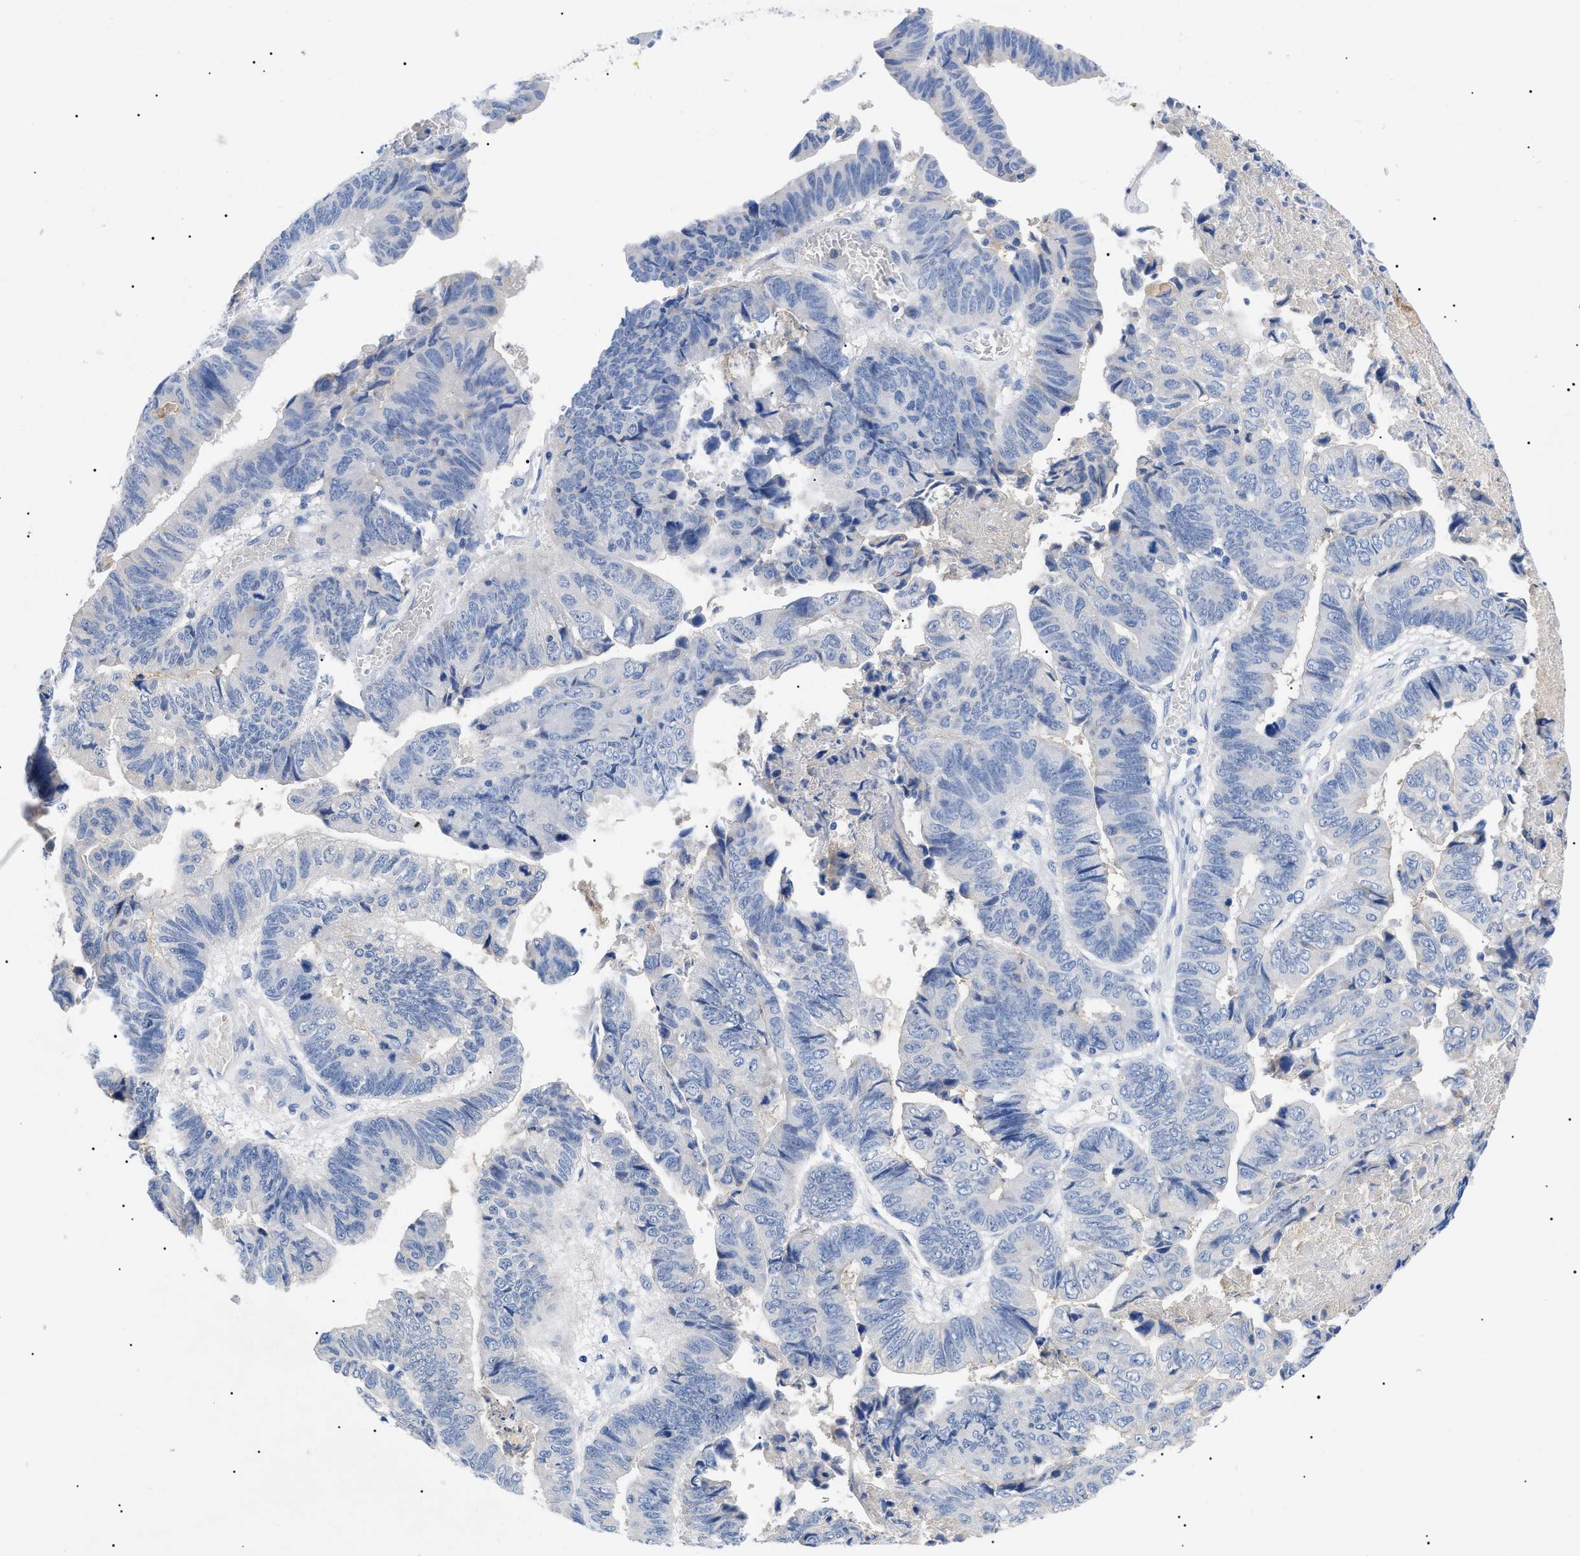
{"staining": {"intensity": "negative", "quantity": "none", "location": "none"}, "tissue": "stomach cancer", "cell_type": "Tumor cells", "image_type": "cancer", "snomed": [{"axis": "morphology", "description": "Adenocarcinoma, NOS"}, {"axis": "topography", "description": "Stomach, lower"}], "caption": "The micrograph exhibits no staining of tumor cells in stomach adenocarcinoma. The staining was performed using DAB to visualize the protein expression in brown, while the nuclei were stained in blue with hematoxylin (Magnification: 20x).", "gene": "ACKR1", "patient": {"sex": "male", "age": 77}}